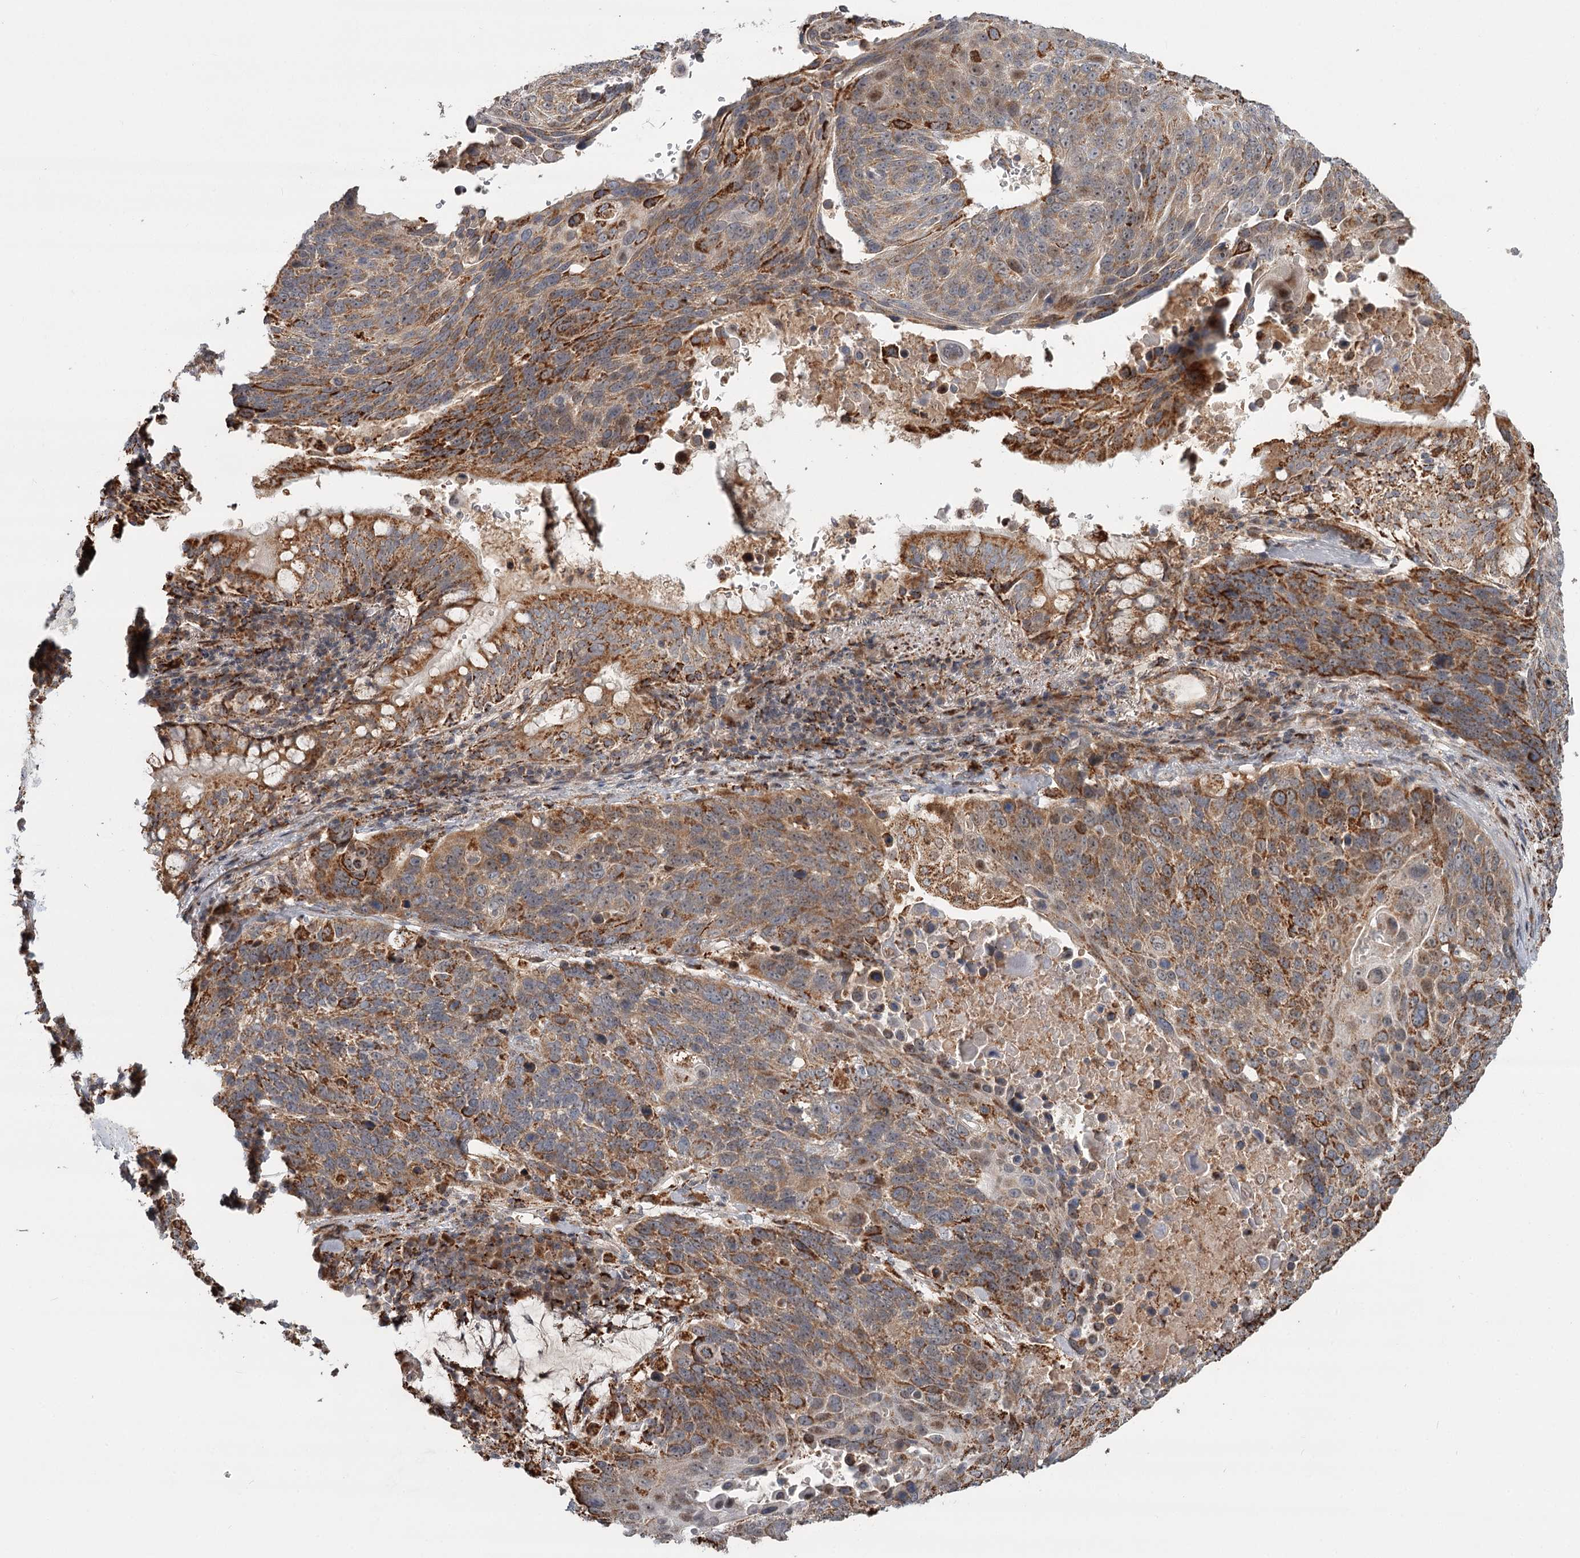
{"staining": {"intensity": "moderate", "quantity": ">75%", "location": "cytoplasmic/membranous"}, "tissue": "lung cancer", "cell_type": "Tumor cells", "image_type": "cancer", "snomed": [{"axis": "morphology", "description": "Squamous cell carcinoma, NOS"}, {"axis": "topography", "description": "Lung"}], "caption": "Lung cancer stained for a protein (brown) exhibits moderate cytoplasmic/membranous positive staining in about >75% of tumor cells.", "gene": "CDC123", "patient": {"sex": "male", "age": 66}}